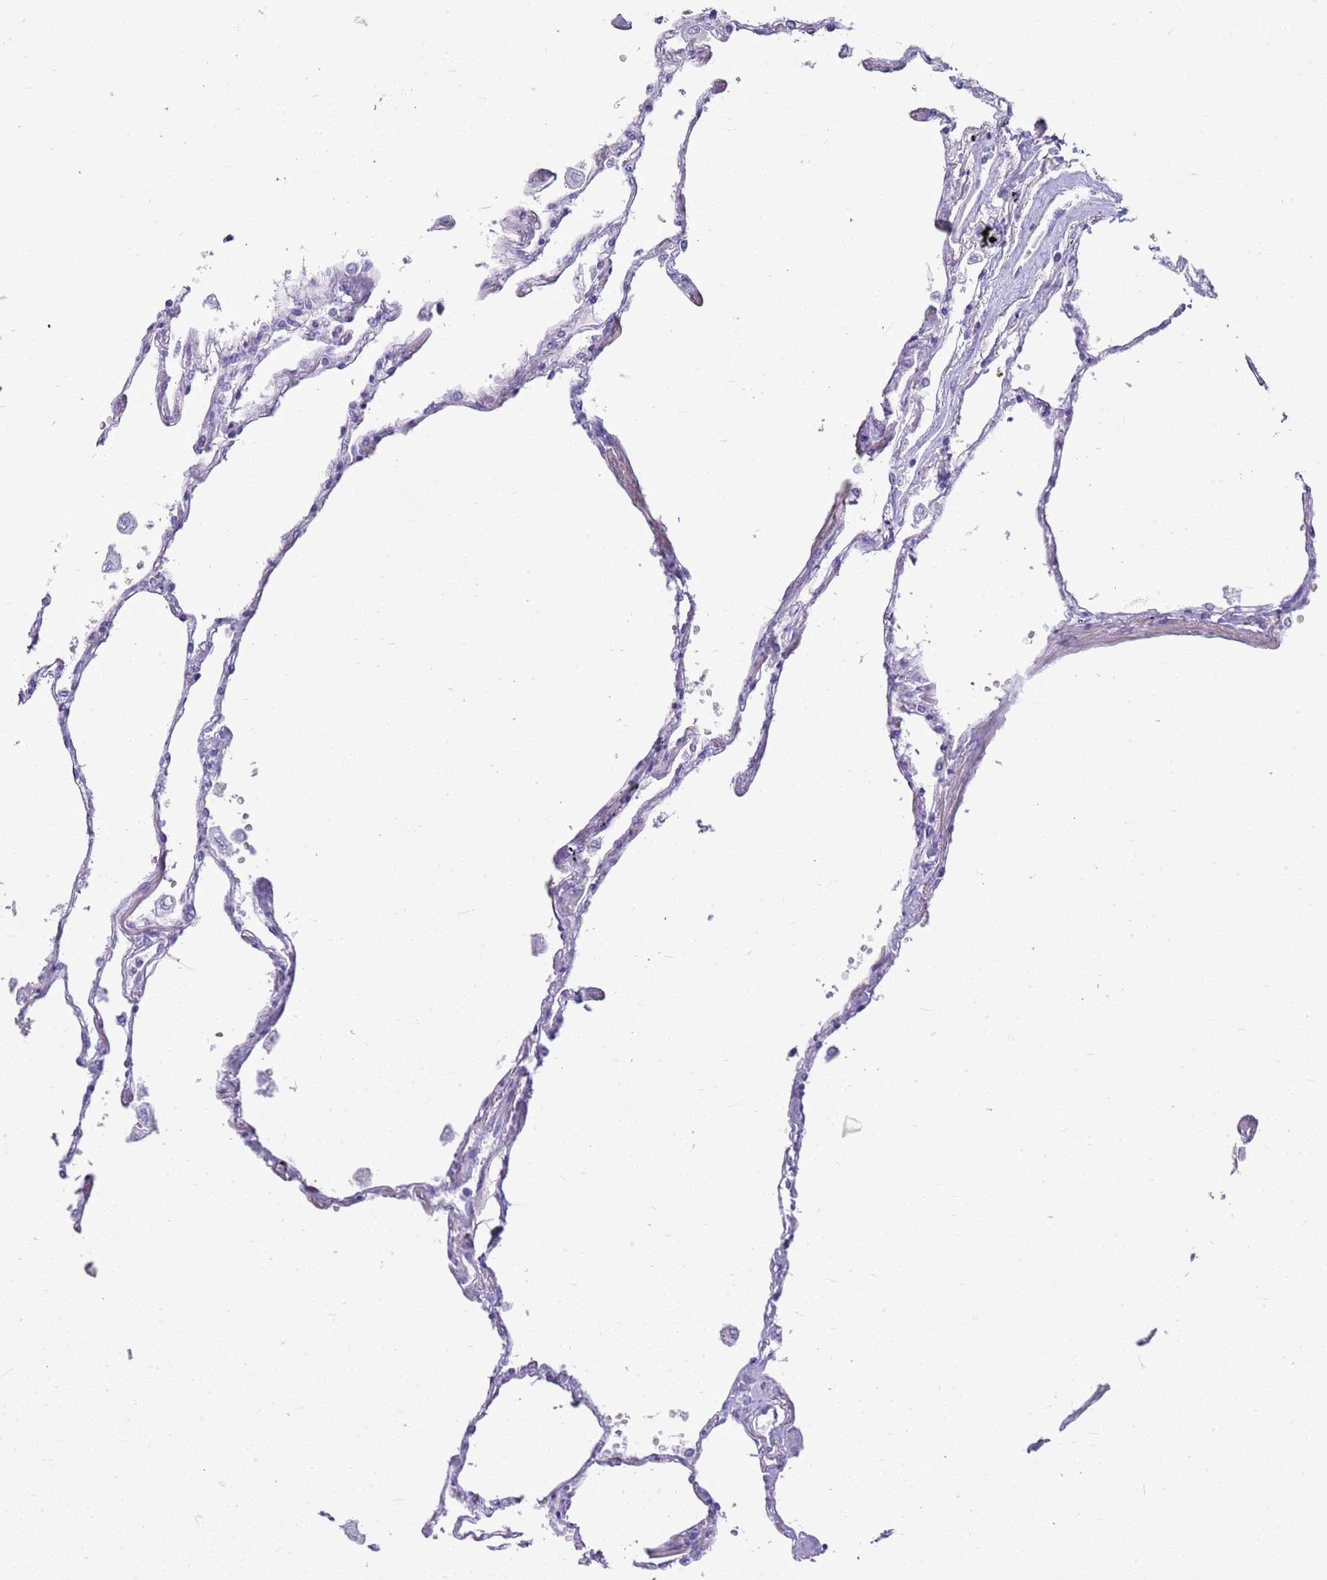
{"staining": {"intensity": "negative", "quantity": "none", "location": "none"}, "tissue": "lung", "cell_type": "Alveolar cells", "image_type": "normal", "snomed": [{"axis": "morphology", "description": "Normal tissue, NOS"}, {"axis": "topography", "description": "Lung"}], "caption": "Immunohistochemistry histopathology image of benign lung: lung stained with DAB (3,3'-diaminobenzidine) reveals no significant protein positivity in alveolar cells.", "gene": "CA8", "patient": {"sex": "female", "age": 67}}